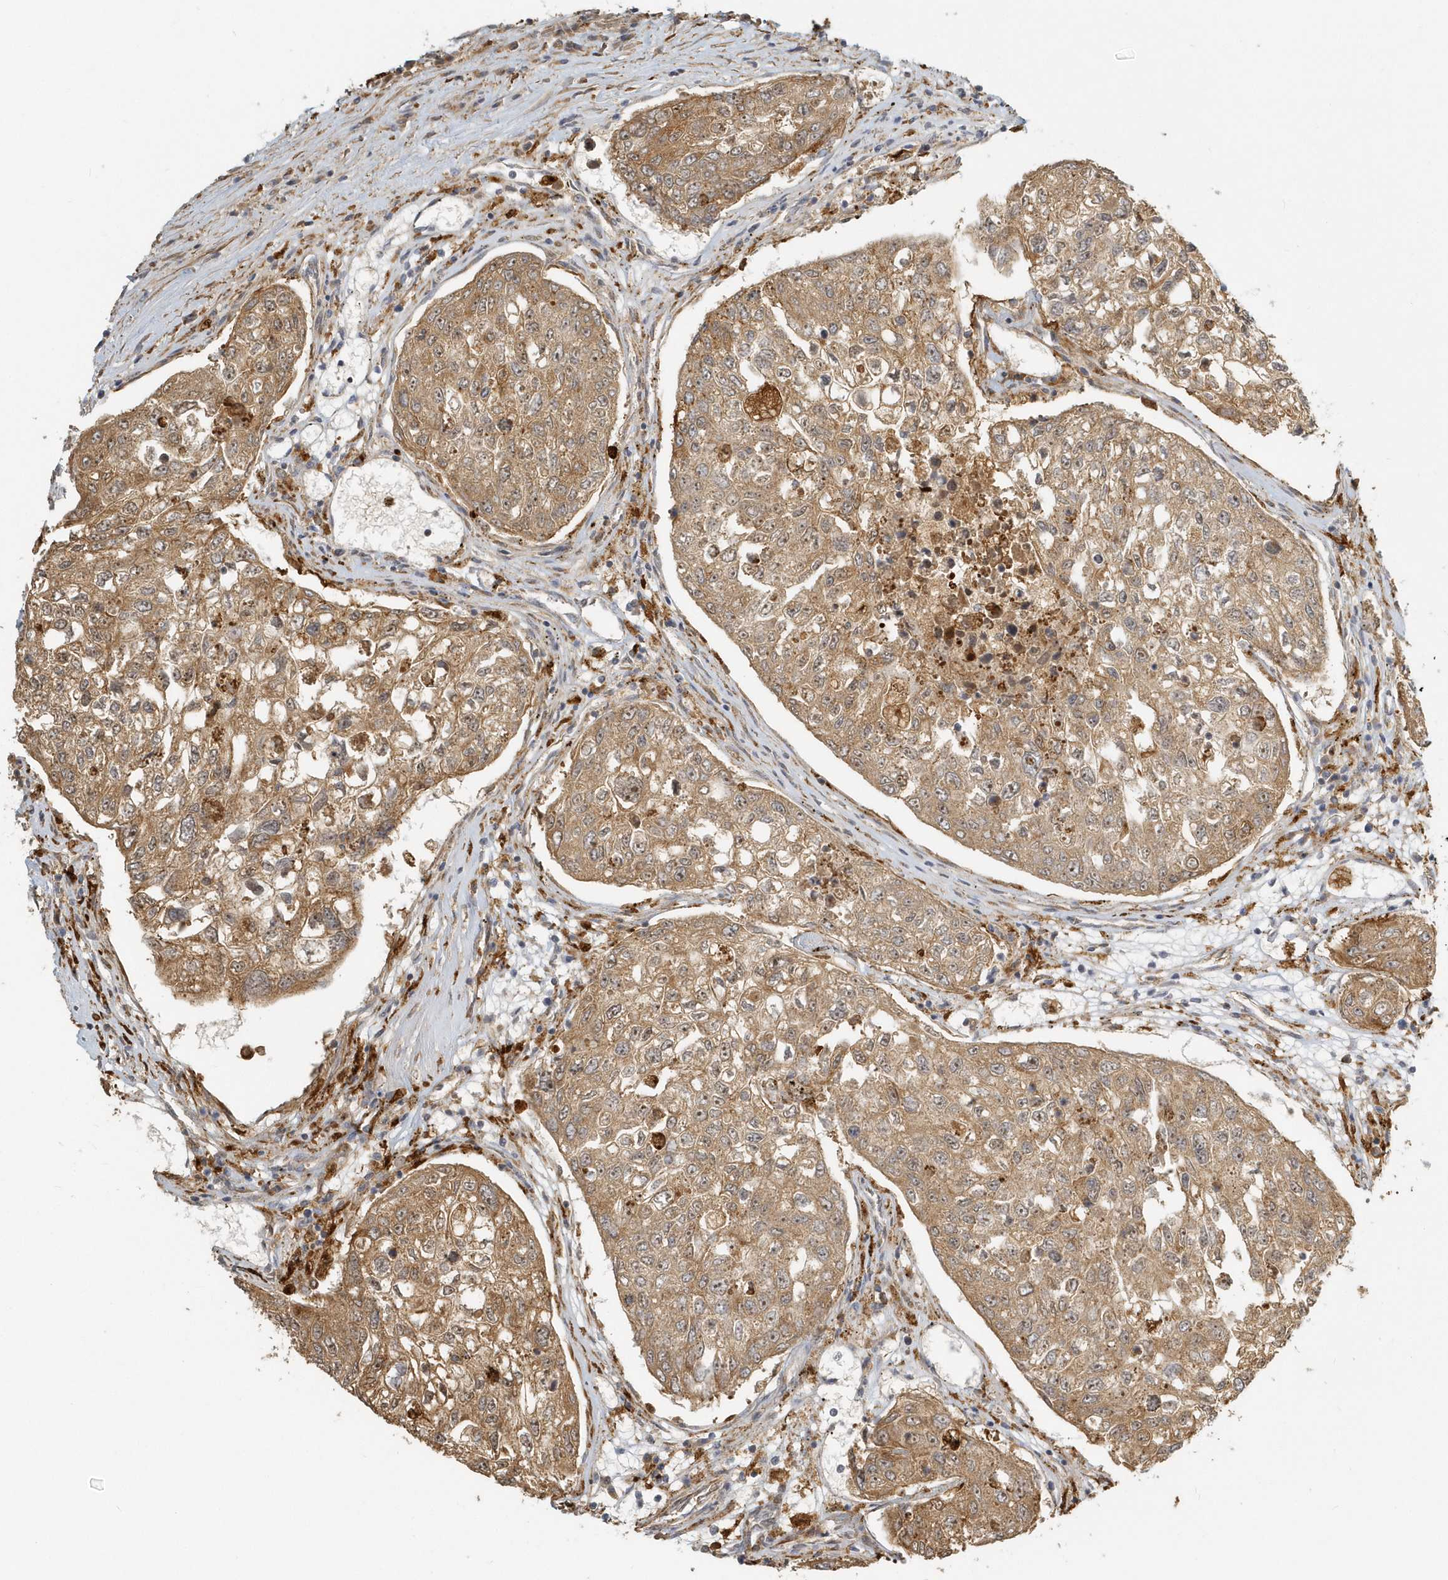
{"staining": {"intensity": "moderate", "quantity": ">75%", "location": "cytoplasmic/membranous"}, "tissue": "urothelial cancer", "cell_type": "Tumor cells", "image_type": "cancer", "snomed": [{"axis": "morphology", "description": "Urothelial carcinoma, High grade"}, {"axis": "topography", "description": "Lymph node"}, {"axis": "topography", "description": "Urinary bladder"}], "caption": "Moderate cytoplasmic/membranous staining for a protein is appreciated in about >75% of tumor cells of urothelial cancer using IHC.", "gene": "NAPB", "patient": {"sex": "male", "age": 51}}